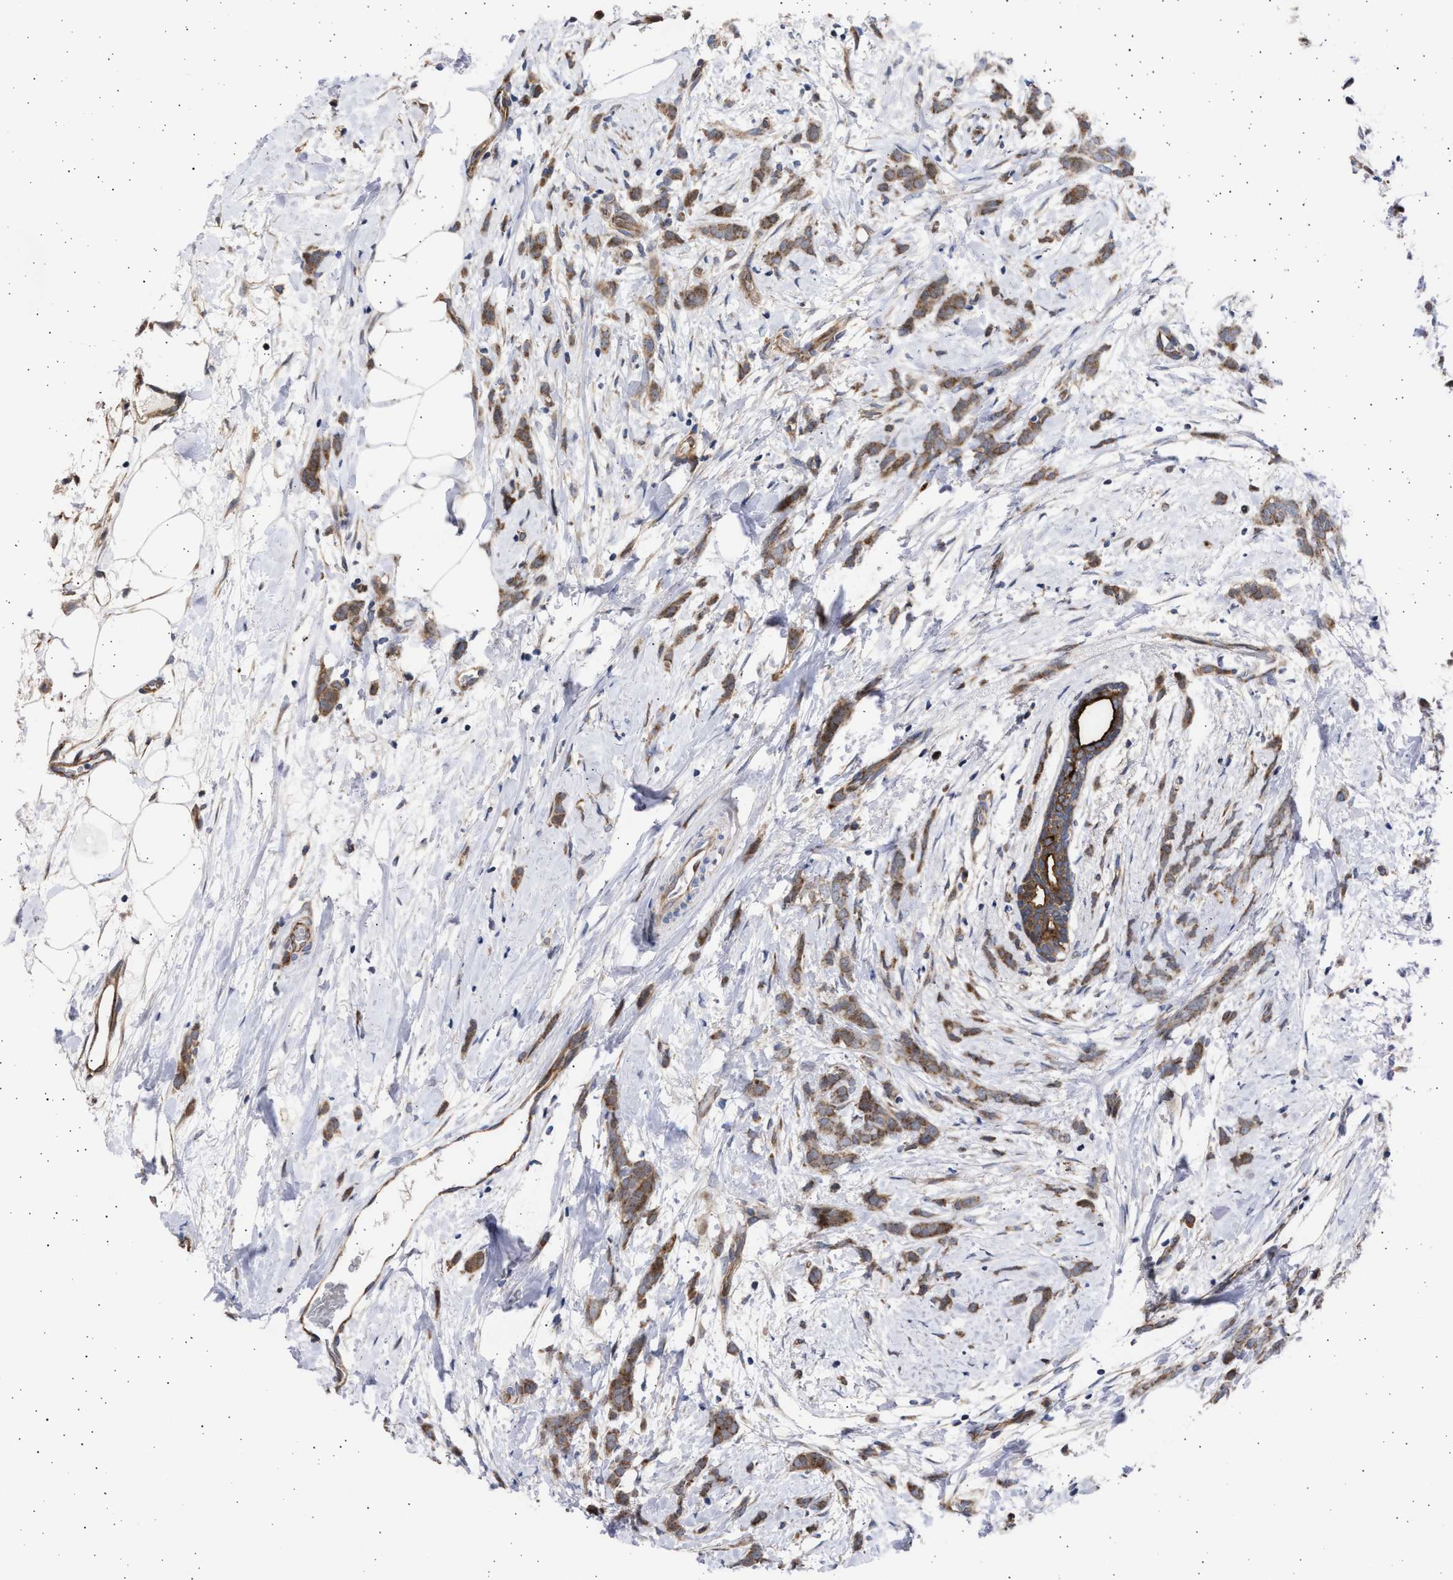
{"staining": {"intensity": "moderate", "quantity": ">75%", "location": "cytoplasmic/membranous"}, "tissue": "breast cancer", "cell_type": "Tumor cells", "image_type": "cancer", "snomed": [{"axis": "morphology", "description": "Lobular carcinoma, in situ"}, {"axis": "morphology", "description": "Lobular carcinoma"}, {"axis": "topography", "description": "Breast"}], "caption": "Immunohistochemistry (IHC) micrograph of neoplastic tissue: breast lobular carcinoma stained using immunohistochemistry (IHC) reveals medium levels of moderate protein expression localized specifically in the cytoplasmic/membranous of tumor cells, appearing as a cytoplasmic/membranous brown color.", "gene": "TTC19", "patient": {"sex": "female", "age": 41}}